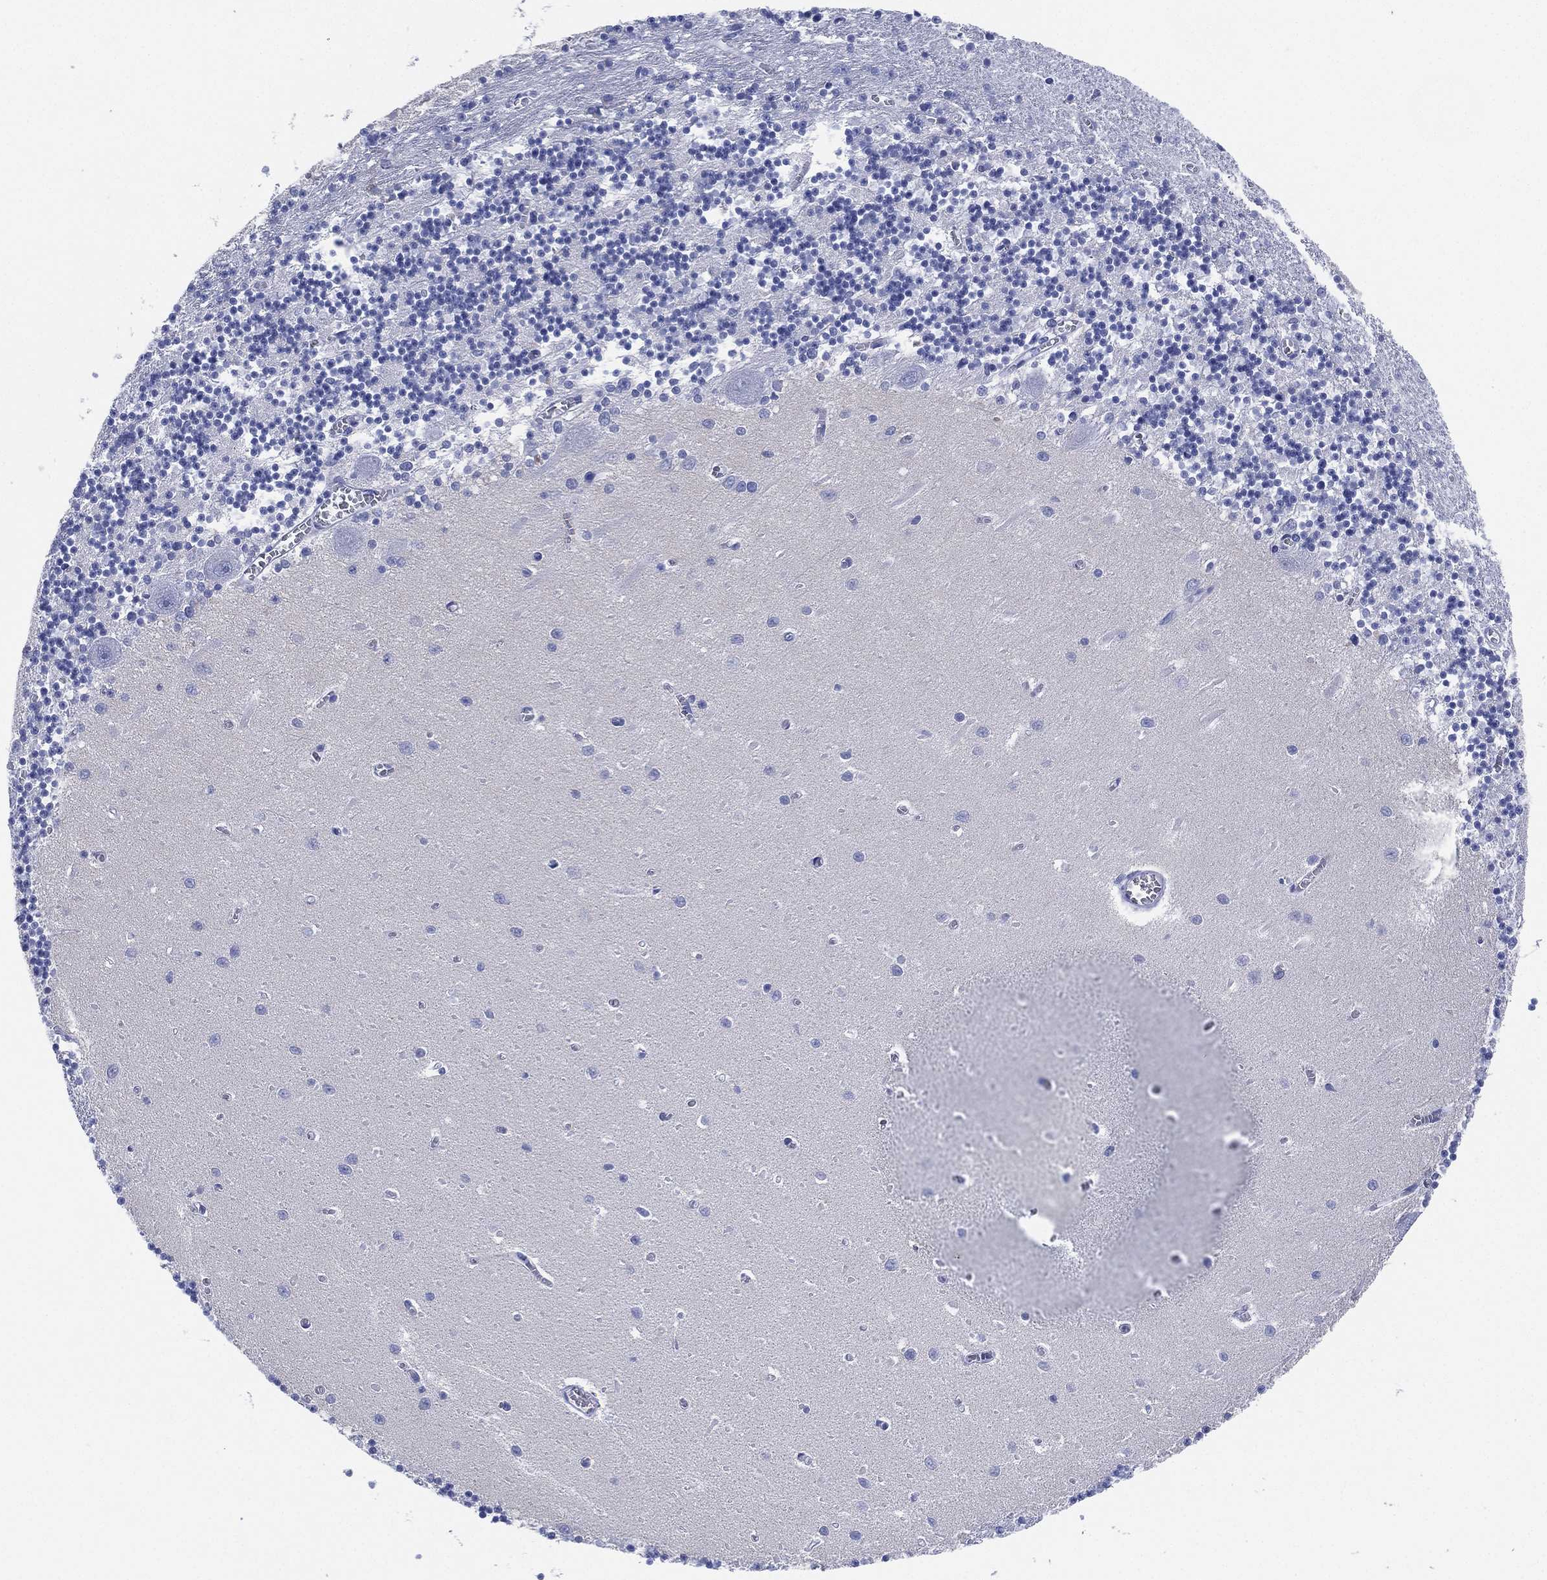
{"staining": {"intensity": "negative", "quantity": "none", "location": "none"}, "tissue": "cerebellum", "cell_type": "Cells in granular layer", "image_type": "normal", "snomed": [{"axis": "morphology", "description": "Normal tissue, NOS"}, {"axis": "topography", "description": "Cerebellum"}], "caption": "Immunohistochemical staining of unremarkable human cerebellum shows no significant expression in cells in granular layer.", "gene": "SLC9C2", "patient": {"sex": "female", "age": 64}}